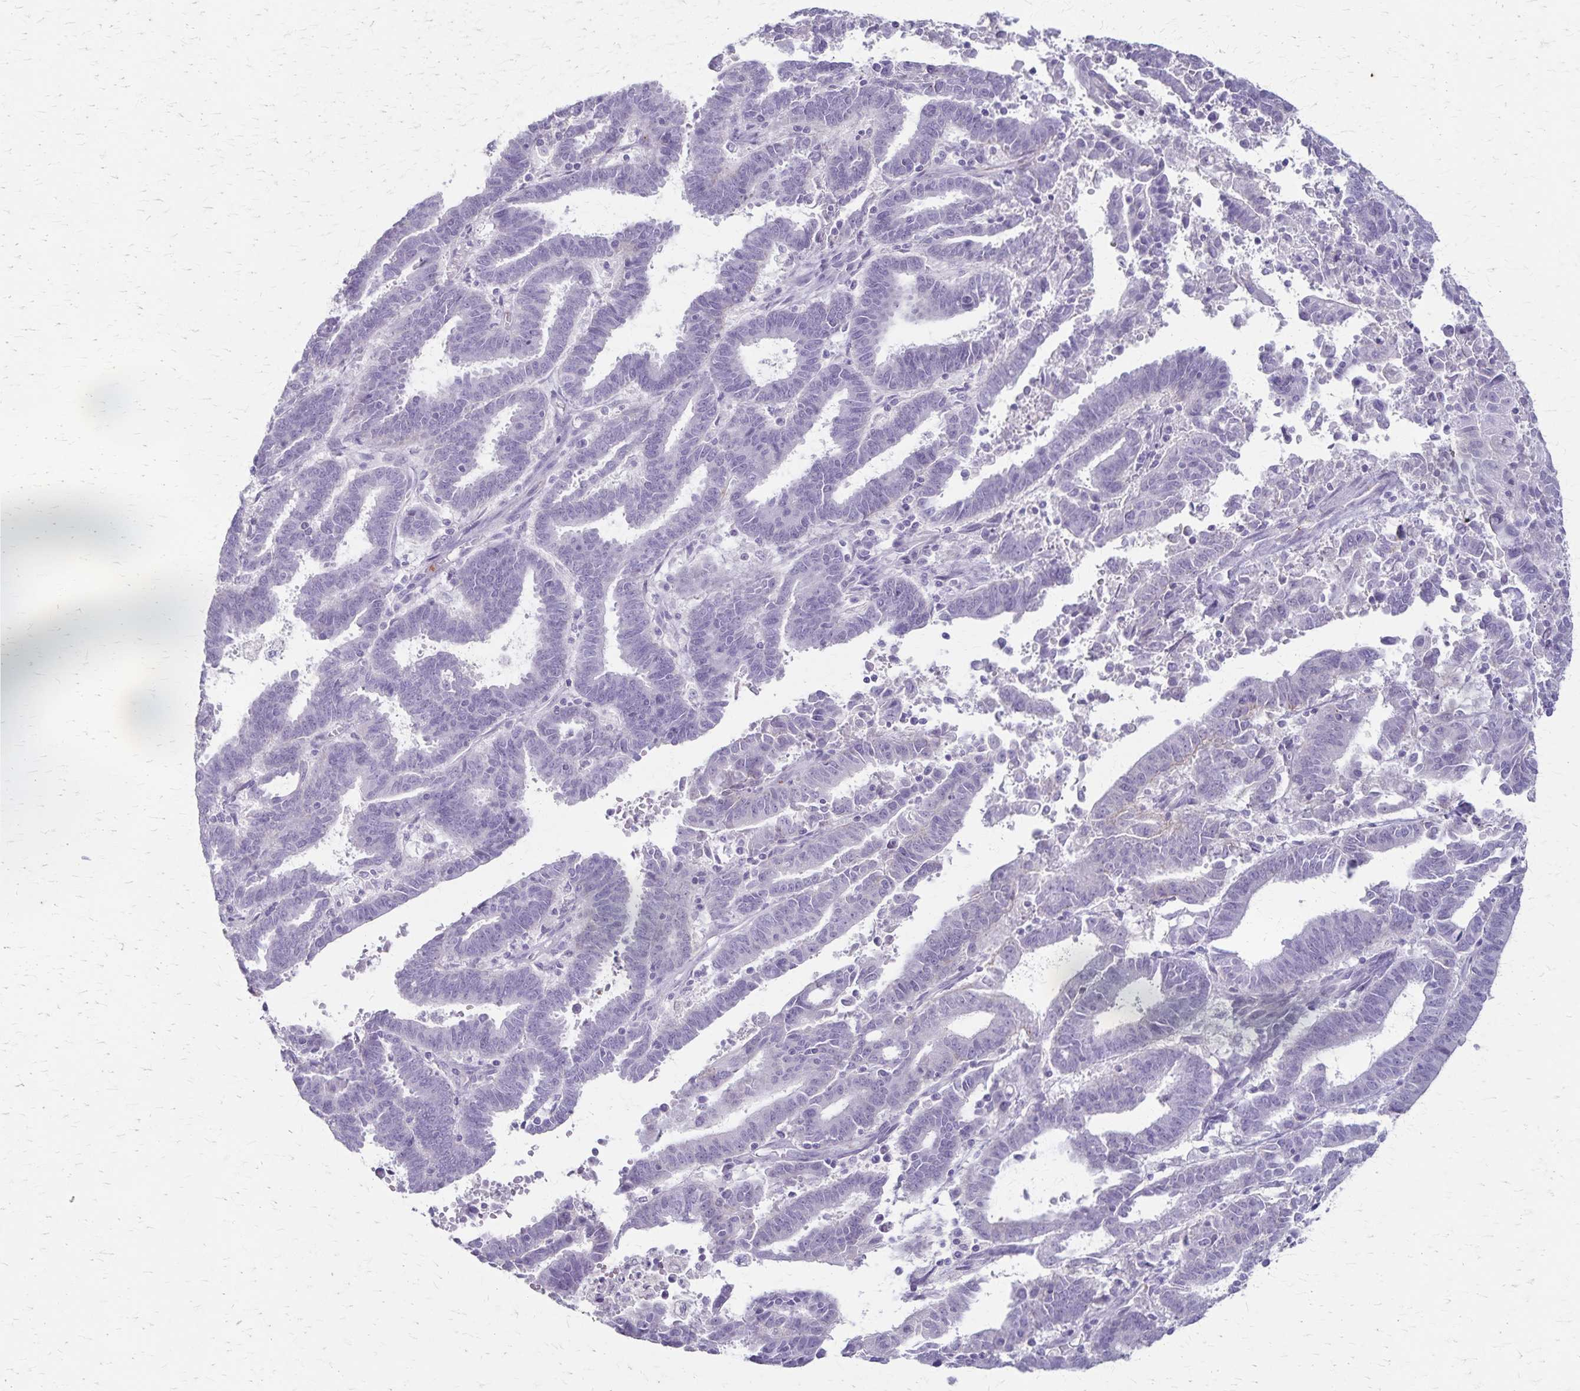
{"staining": {"intensity": "negative", "quantity": "none", "location": "none"}, "tissue": "endometrial cancer", "cell_type": "Tumor cells", "image_type": "cancer", "snomed": [{"axis": "morphology", "description": "Adenocarcinoma, NOS"}, {"axis": "topography", "description": "Uterus"}], "caption": "An image of endometrial adenocarcinoma stained for a protein demonstrates no brown staining in tumor cells. (DAB immunohistochemistry (IHC) visualized using brightfield microscopy, high magnification).", "gene": "RASL10B", "patient": {"sex": "female", "age": 83}}